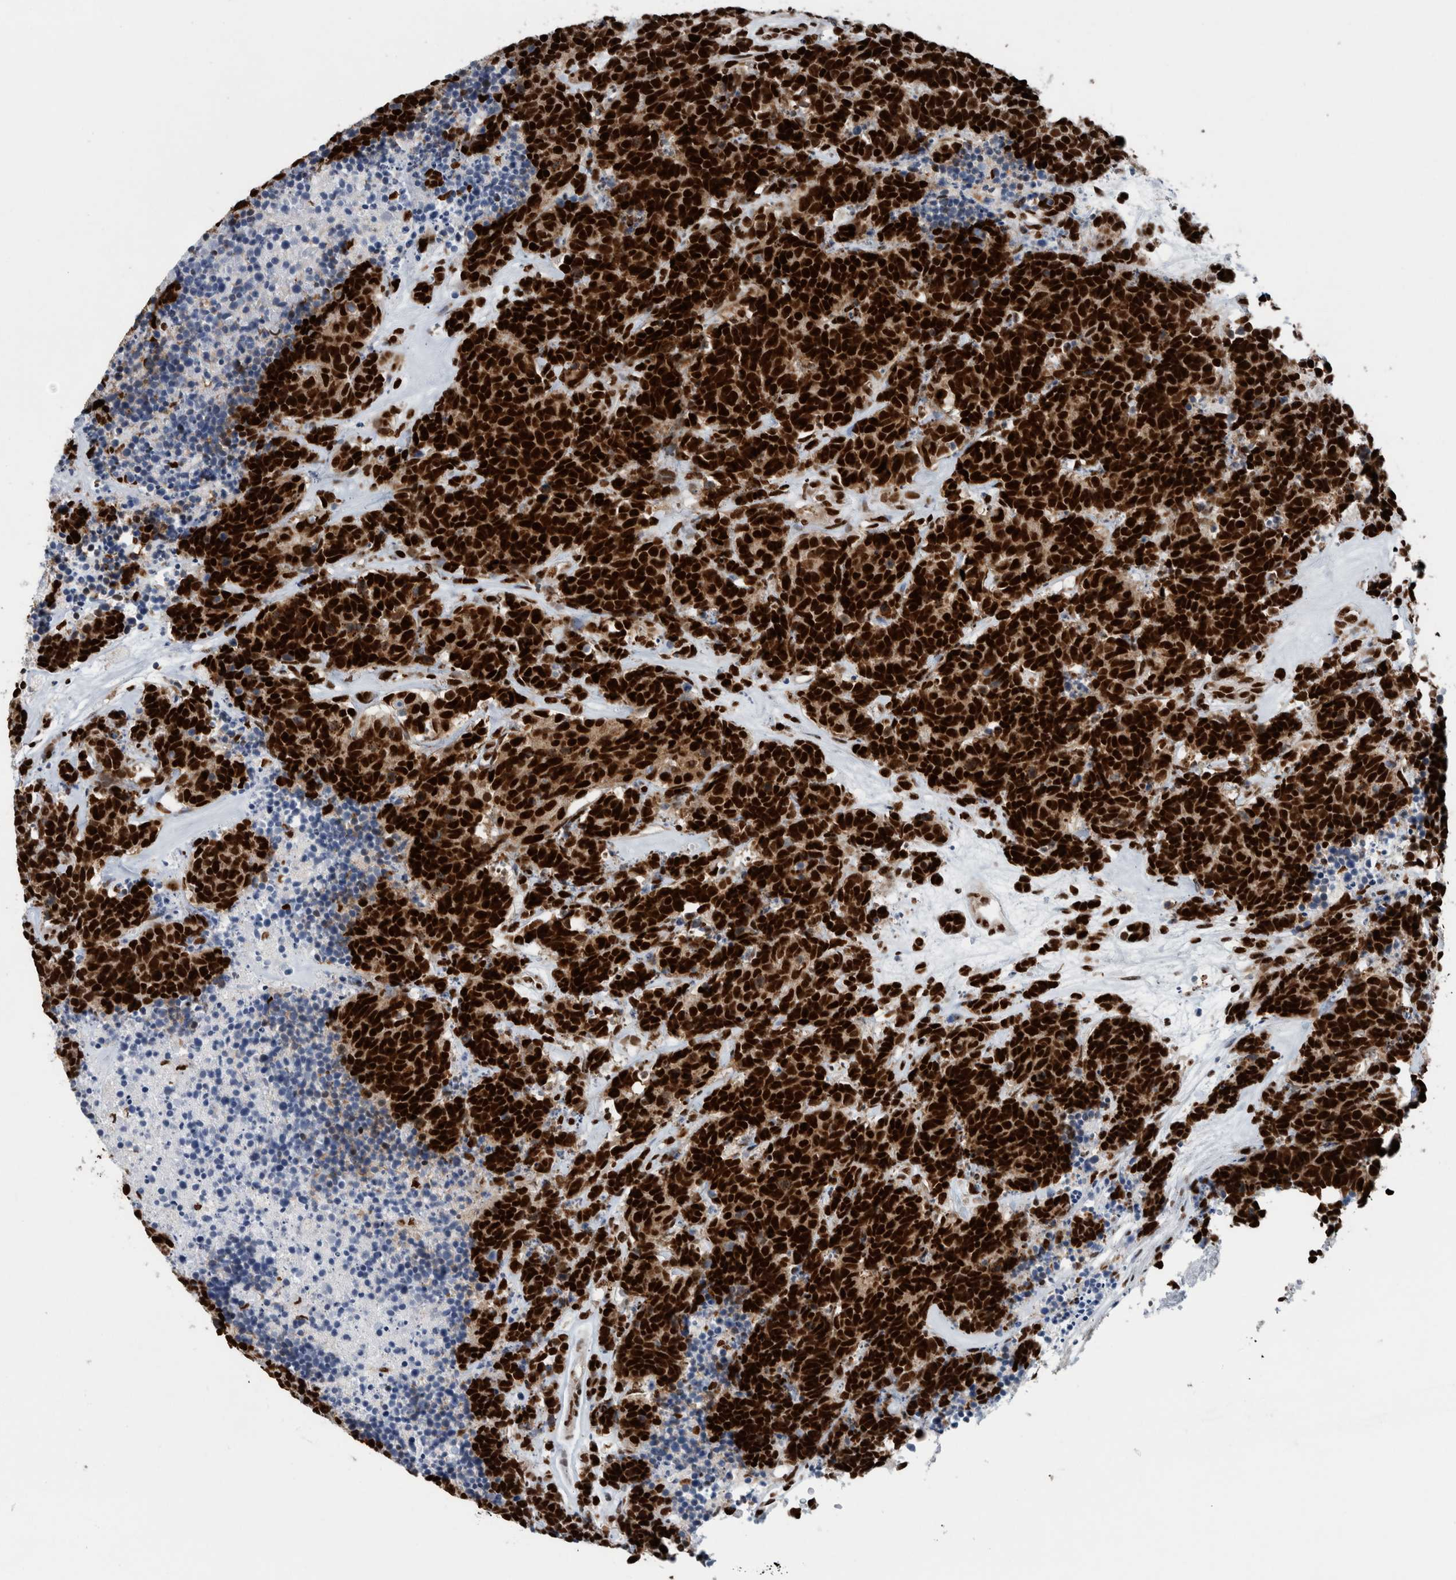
{"staining": {"intensity": "strong", "quantity": ">75%", "location": "nuclear"}, "tissue": "carcinoid", "cell_type": "Tumor cells", "image_type": "cancer", "snomed": [{"axis": "morphology", "description": "Carcinoma, NOS"}, {"axis": "morphology", "description": "Carcinoid, malignant, NOS"}, {"axis": "topography", "description": "Urinary bladder"}], "caption": "Immunohistochemistry histopathology image of neoplastic tissue: carcinoid stained using immunohistochemistry (IHC) shows high levels of strong protein expression localized specifically in the nuclear of tumor cells, appearing as a nuclear brown color.", "gene": "DNMT3A", "patient": {"sex": "male", "age": 57}}